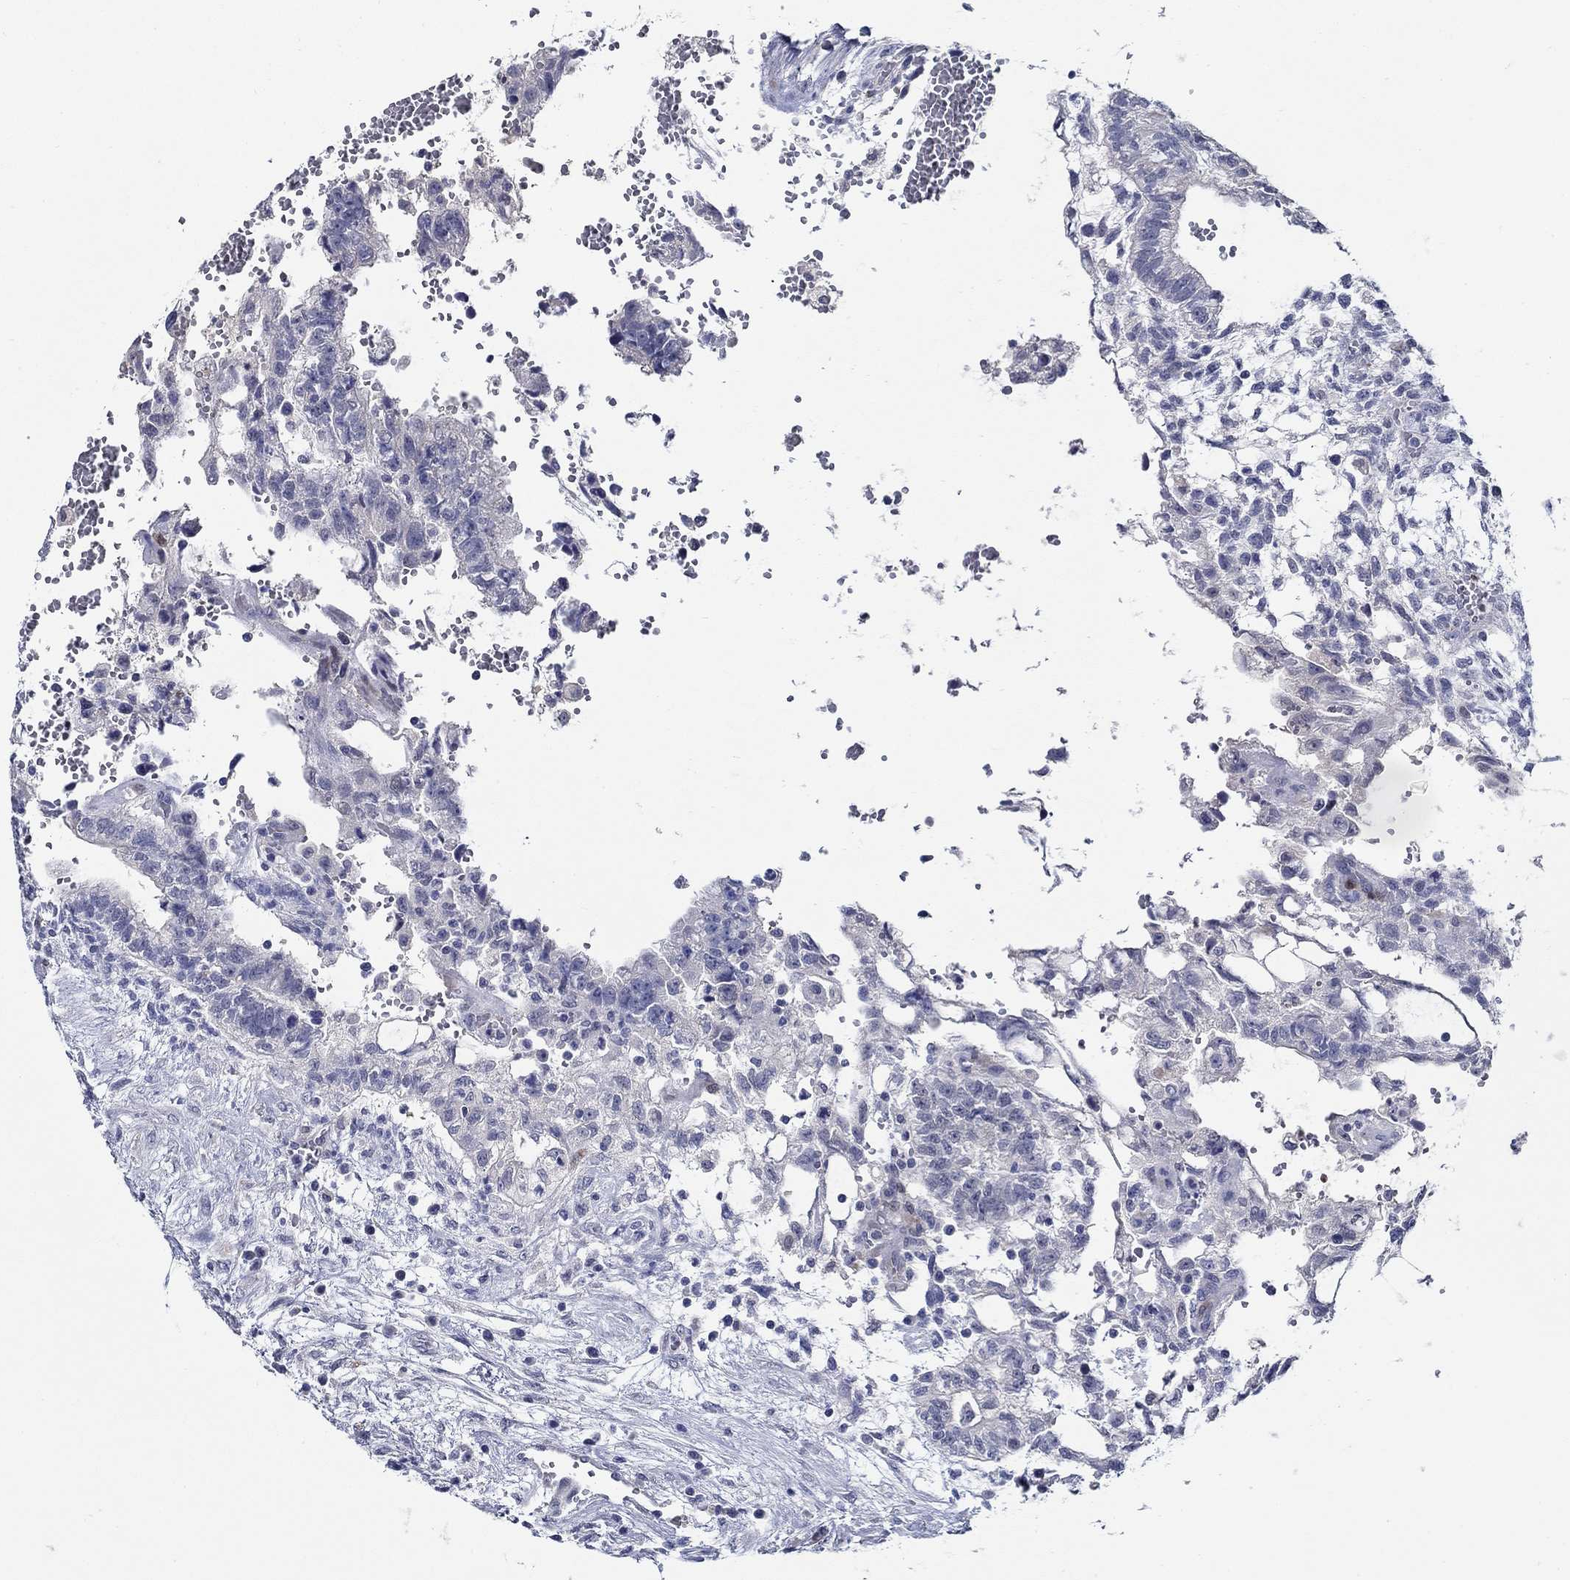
{"staining": {"intensity": "negative", "quantity": "none", "location": "none"}, "tissue": "testis cancer", "cell_type": "Tumor cells", "image_type": "cancer", "snomed": [{"axis": "morphology", "description": "Carcinoma, Embryonal, NOS"}, {"axis": "topography", "description": "Testis"}], "caption": "Image shows no significant protein expression in tumor cells of testis embryonal carcinoma. The staining was performed using DAB (3,3'-diaminobenzidine) to visualize the protein expression in brown, while the nuclei were stained in blue with hematoxylin (Magnification: 20x).", "gene": "MC2R", "patient": {"sex": "male", "age": 32}}